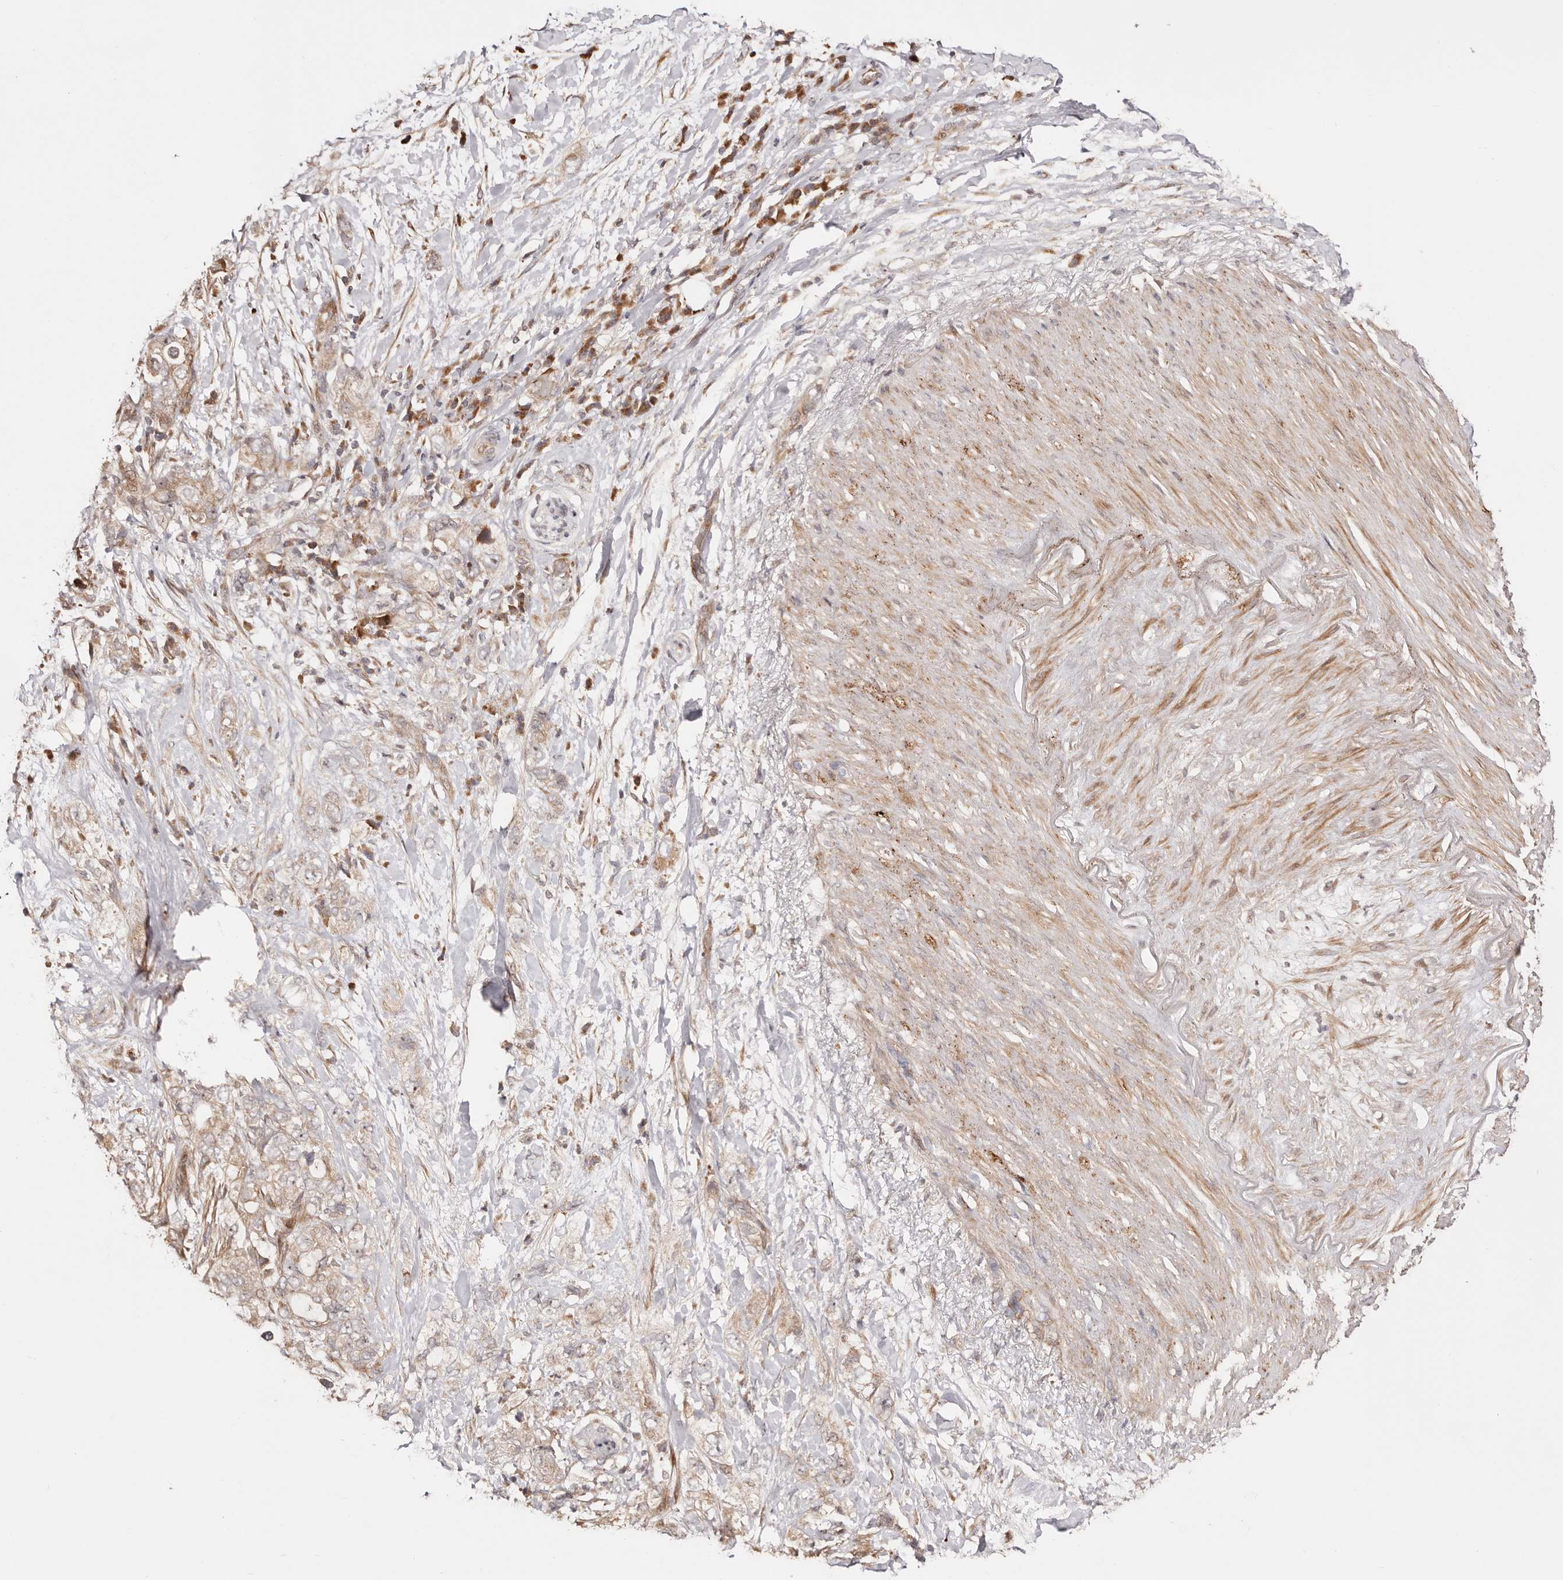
{"staining": {"intensity": "moderate", "quantity": ">75%", "location": "cytoplasmic/membranous"}, "tissue": "pancreatic cancer", "cell_type": "Tumor cells", "image_type": "cancer", "snomed": [{"axis": "morphology", "description": "Adenocarcinoma, NOS"}, {"axis": "topography", "description": "Pancreas"}], "caption": "Adenocarcinoma (pancreatic) stained with DAB immunohistochemistry (IHC) reveals medium levels of moderate cytoplasmic/membranous positivity in approximately >75% of tumor cells. (Brightfield microscopy of DAB IHC at high magnification).", "gene": "PTPN22", "patient": {"sex": "female", "age": 73}}